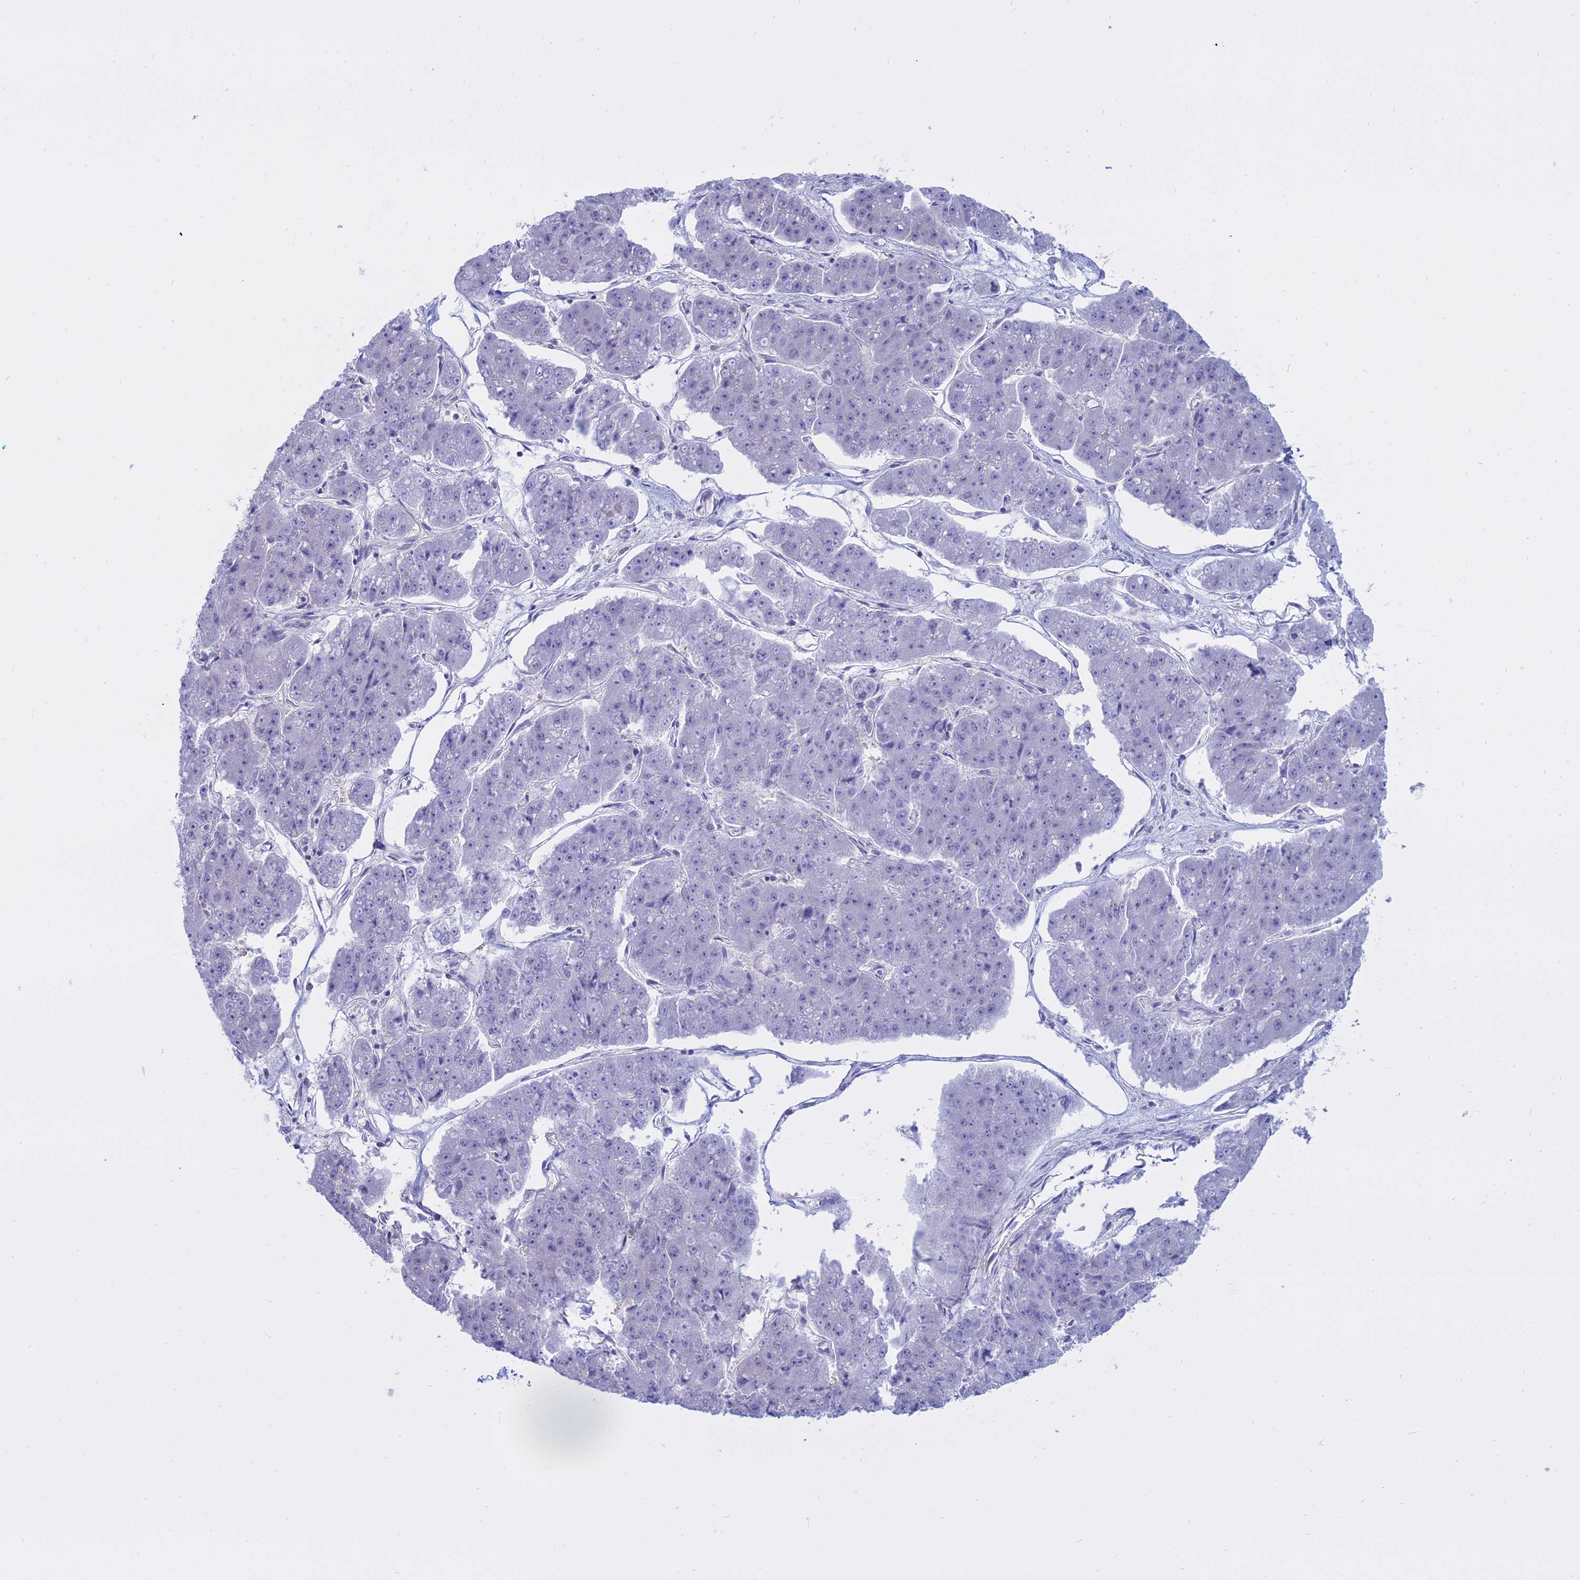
{"staining": {"intensity": "negative", "quantity": "none", "location": "none"}, "tissue": "pancreatic cancer", "cell_type": "Tumor cells", "image_type": "cancer", "snomed": [{"axis": "morphology", "description": "Adenocarcinoma, NOS"}, {"axis": "topography", "description": "Pancreas"}], "caption": "Tumor cells show no significant staining in pancreatic cancer (adenocarcinoma).", "gene": "AHCYL1", "patient": {"sex": "male", "age": 50}}